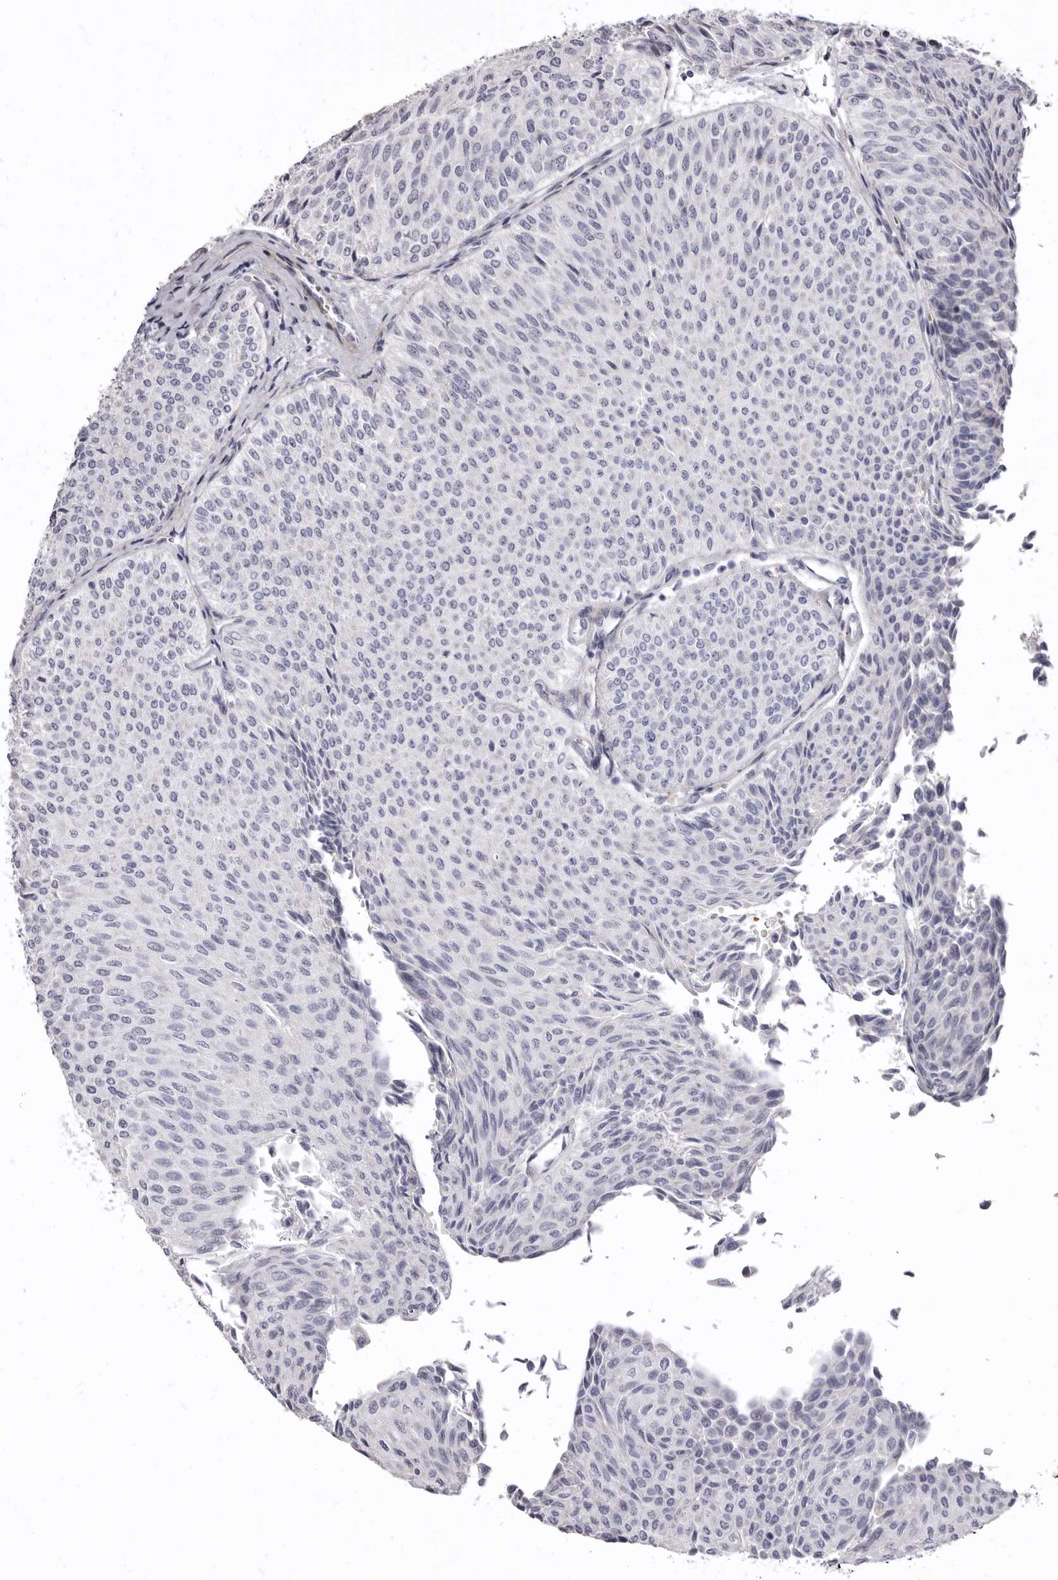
{"staining": {"intensity": "negative", "quantity": "none", "location": "none"}, "tissue": "urothelial cancer", "cell_type": "Tumor cells", "image_type": "cancer", "snomed": [{"axis": "morphology", "description": "Urothelial carcinoma, Low grade"}, {"axis": "topography", "description": "Urinary bladder"}], "caption": "Photomicrograph shows no significant protein expression in tumor cells of urothelial cancer. (DAB (3,3'-diaminobenzidine) immunohistochemistry (IHC) visualized using brightfield microscopy, high magnification).", "gene": "AIDA", "patient": {"sex": "male", "age": 78}}